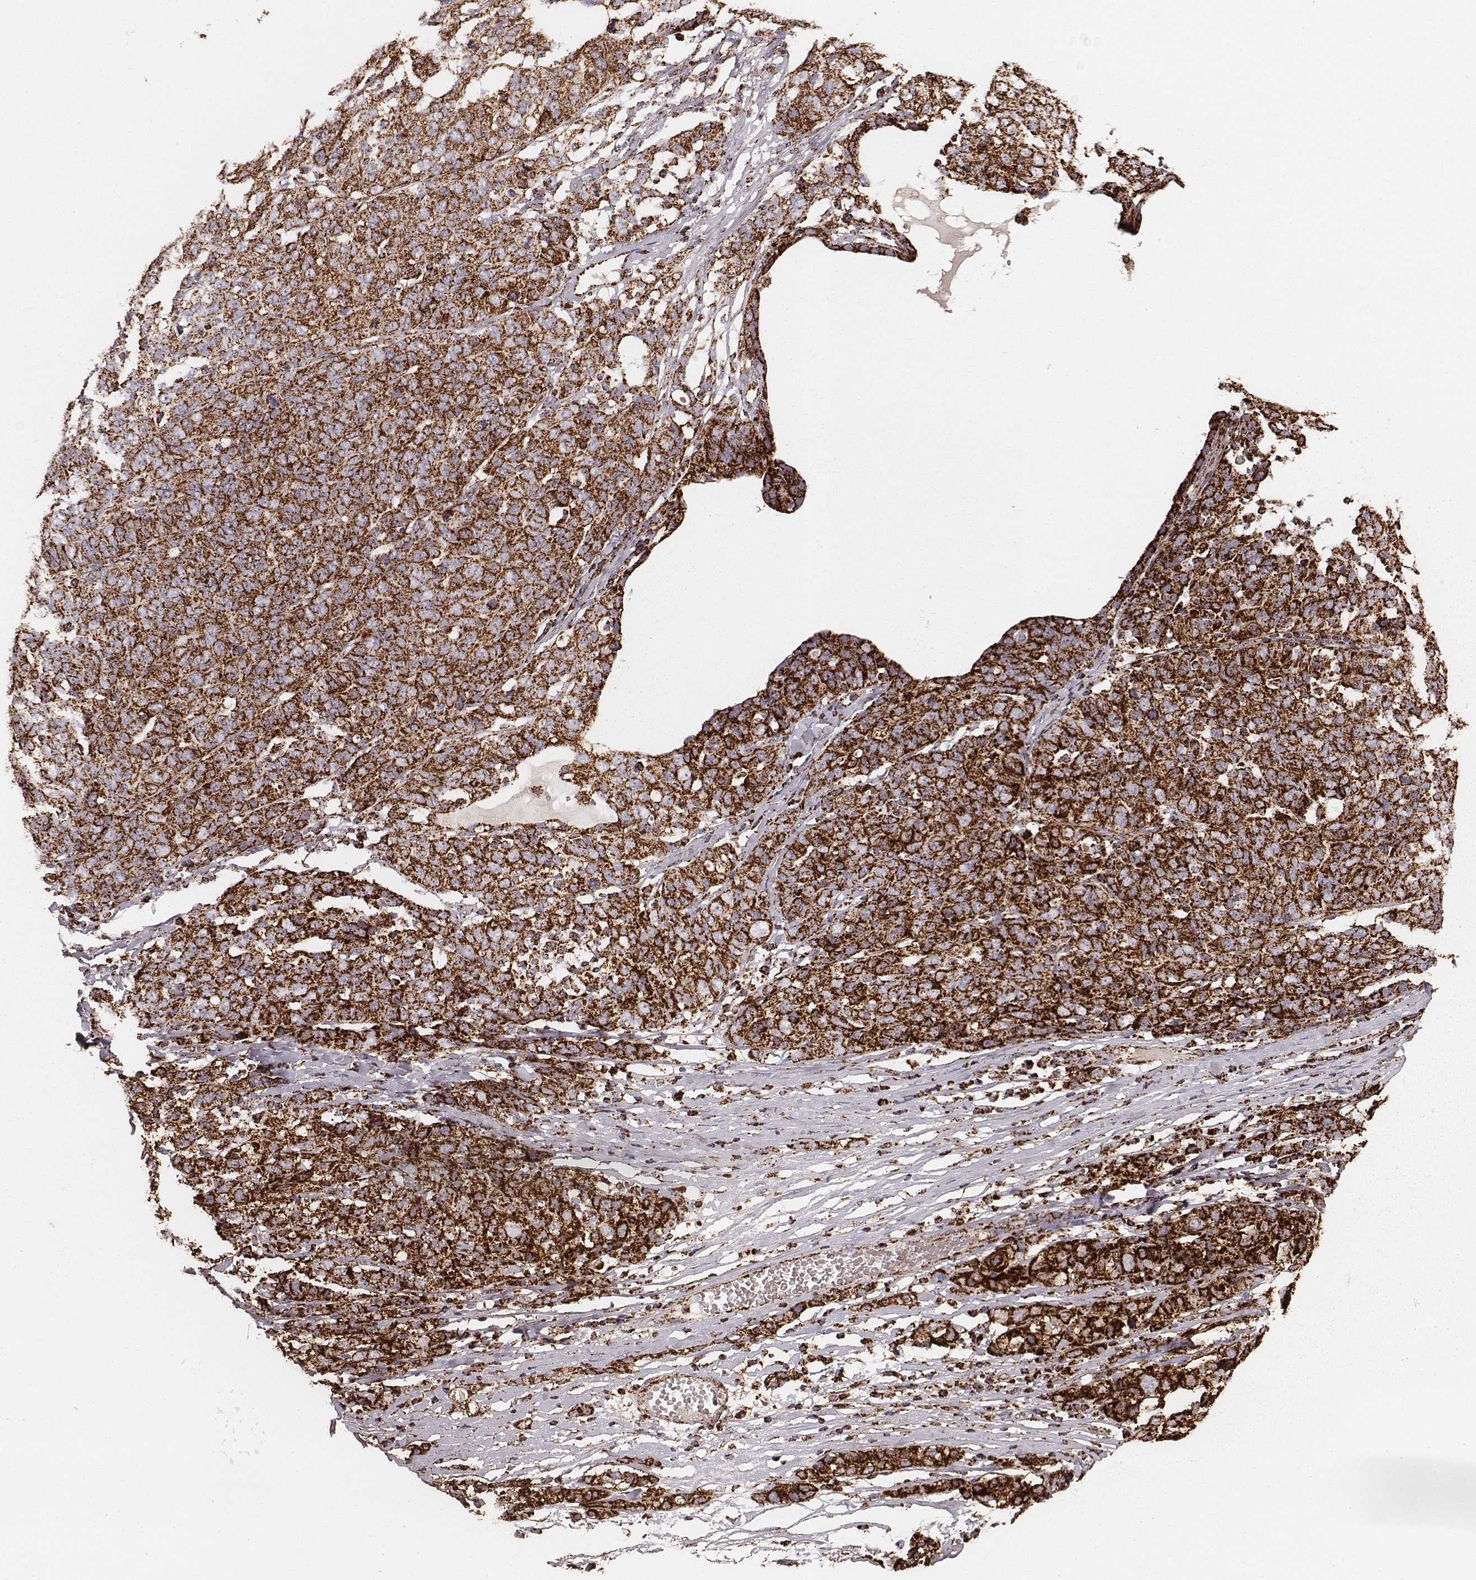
{"staining": {"intensity": "strong", "quantity": ">75%", "location": "cytoplasmic/membranous"}, "tissue": "ovarian cancer", "cell_type": "Tumor cells", "image_type": "cancer", "snomed": [{"axis": "morphology", "description": "Cystadenocarcinoma, serous, NOS"}, {"axis": "topography", "description": "Ovary"}], "caption": "Human serous cystadenocarcinoma (ovarian) stained for a protein (brown) exhibits strong cytoplasmic/membranous positive staining in approximately >75% of tumor cells.", "gene": "TUFM", "patient": {"sex": "female", "age": 71}}